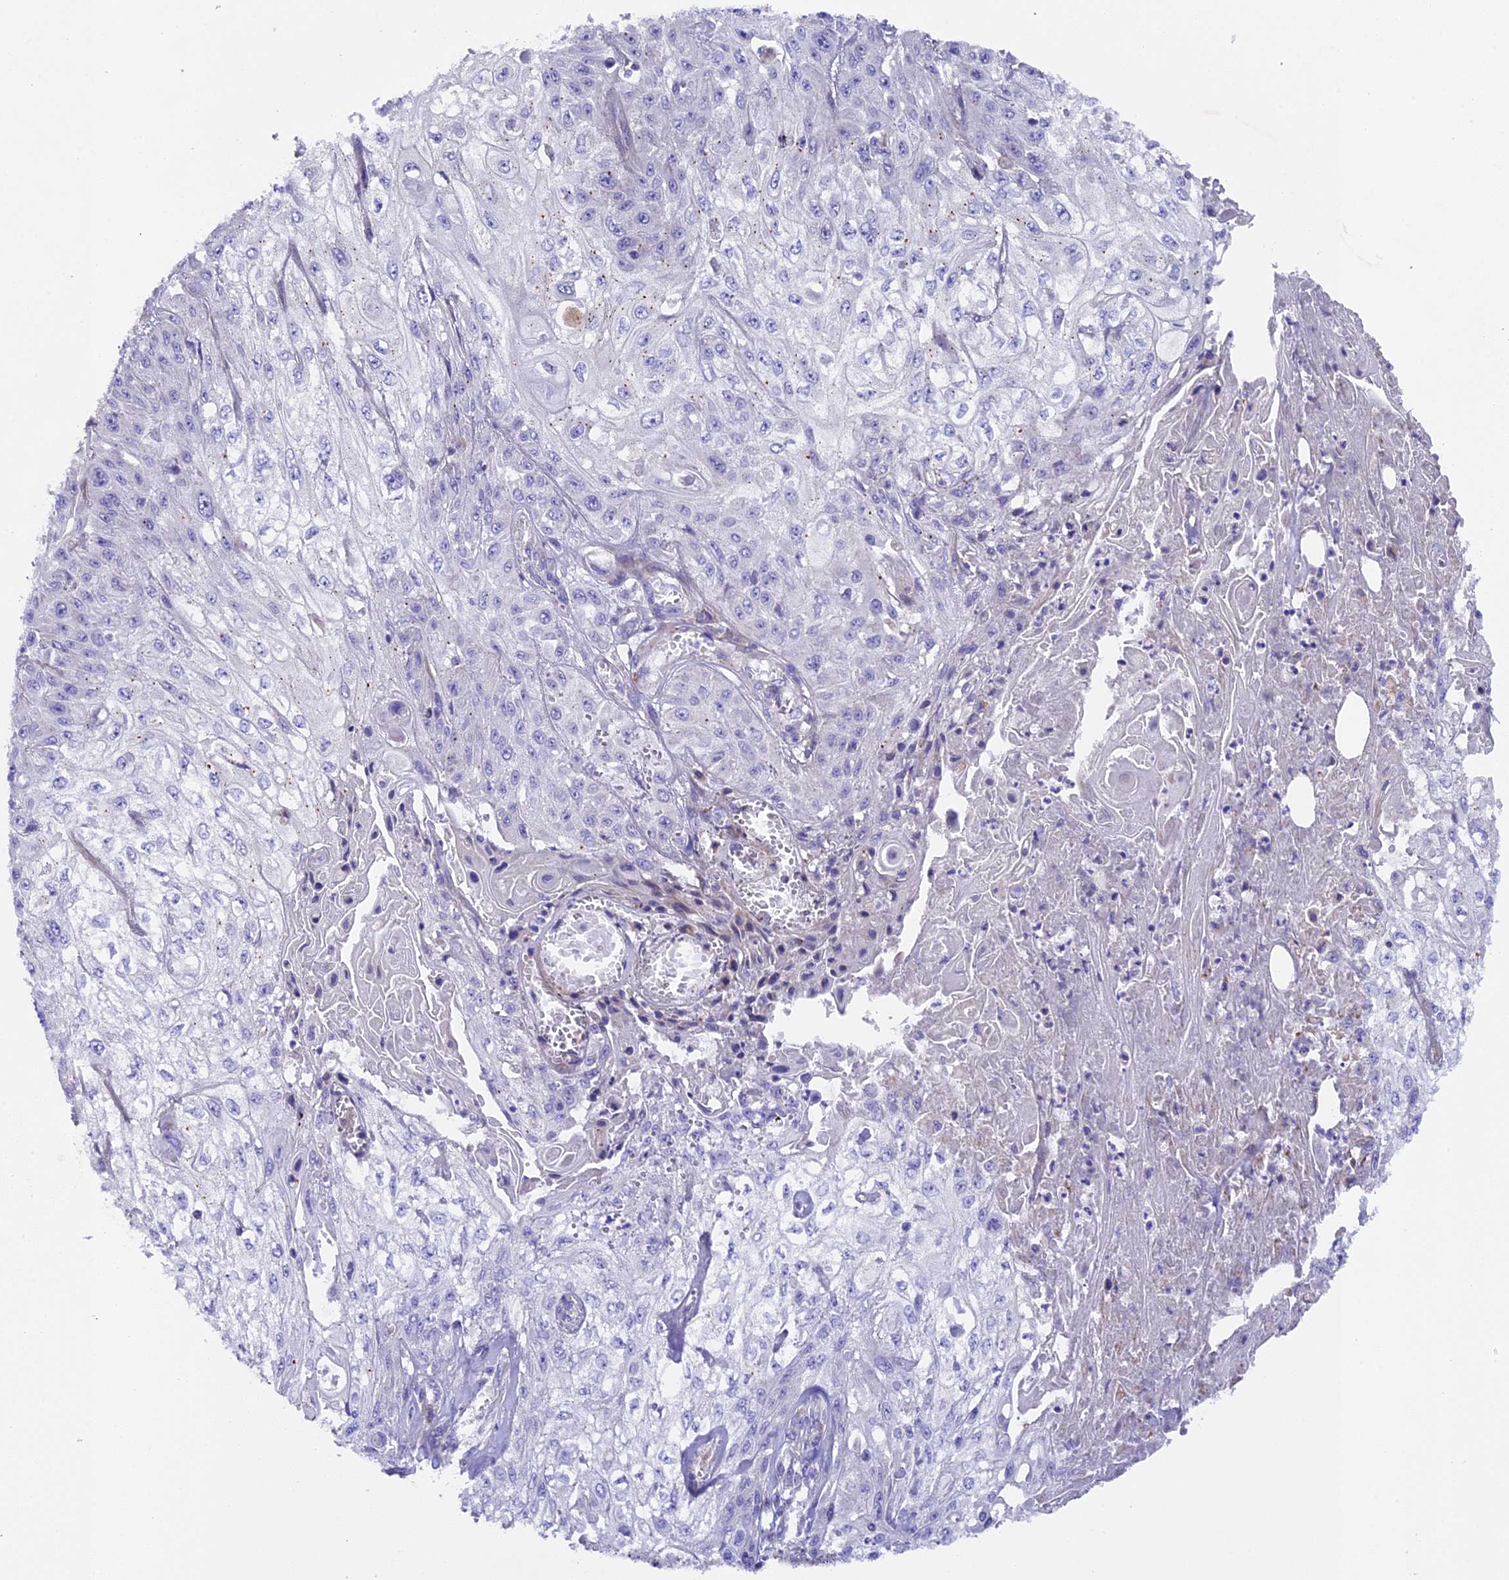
{"staining": {"intensity": "negative", "quantity": "none", "location": "none"}, "tissue": "skin cancer", "cell_type": "Tumor cells", "image_type": "cancer", "snomed": [{"axis": "morphology", "description": "Squamous cell carcinoma, NOS"}, {"axis": "morphology", "description": "Squamous cell carcinoma, metastatic, NOS"}, {"axis": "topography", "description": "Skin"}, {"axis": "topography", "description": "Lymph node"}], "caption": "Tumor cells show no significant expression in metastatic squamous cell carcinoma (skin).", "gene": "PIGU", "patient": {"sex": "male", "age": 75}}